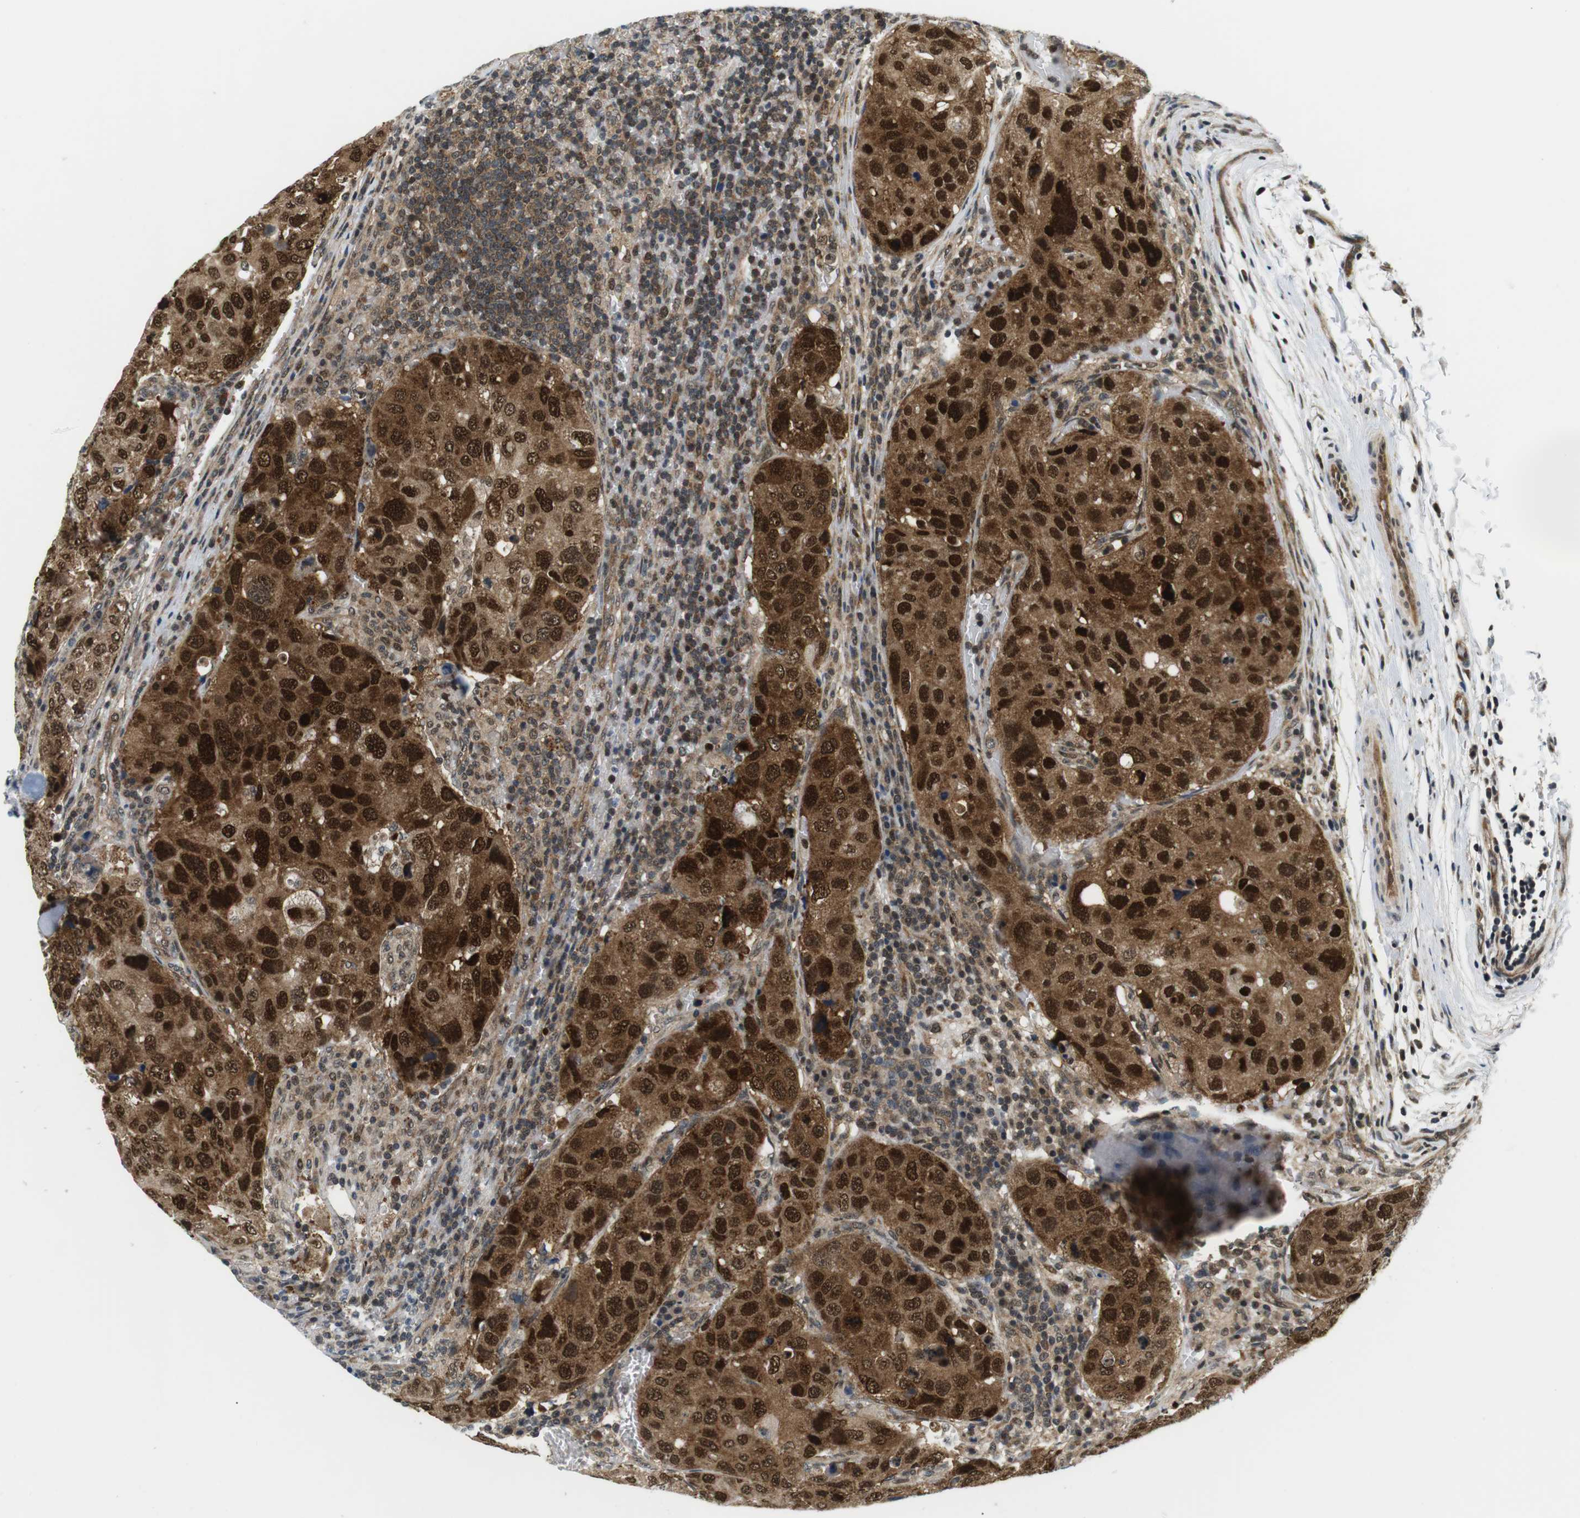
{"staining": {"intensity": "strong", "quantity": ">75%", "location": "cytoplasmic/membranous,nuclear"}, "tissue": "urothelial cancer", "cell_type": "Tumor cells", "image_type": "cancer", "snomed": [{"axis": "morphology", "description": "Urothelial carcinoma, High grade"}, {"axis": "topography", "description": "Lymph node"}, {"axis": "topography", "description": "Urinary bladder"}], "caption": "Urothelial cancer stained with immunohistochemistry displays strong cytoplasmic/membranous and nuclear staining in about >75% of tumor cells.", "gene": "CSNK2B", "patient": {"sex": "male", "age": 51}}